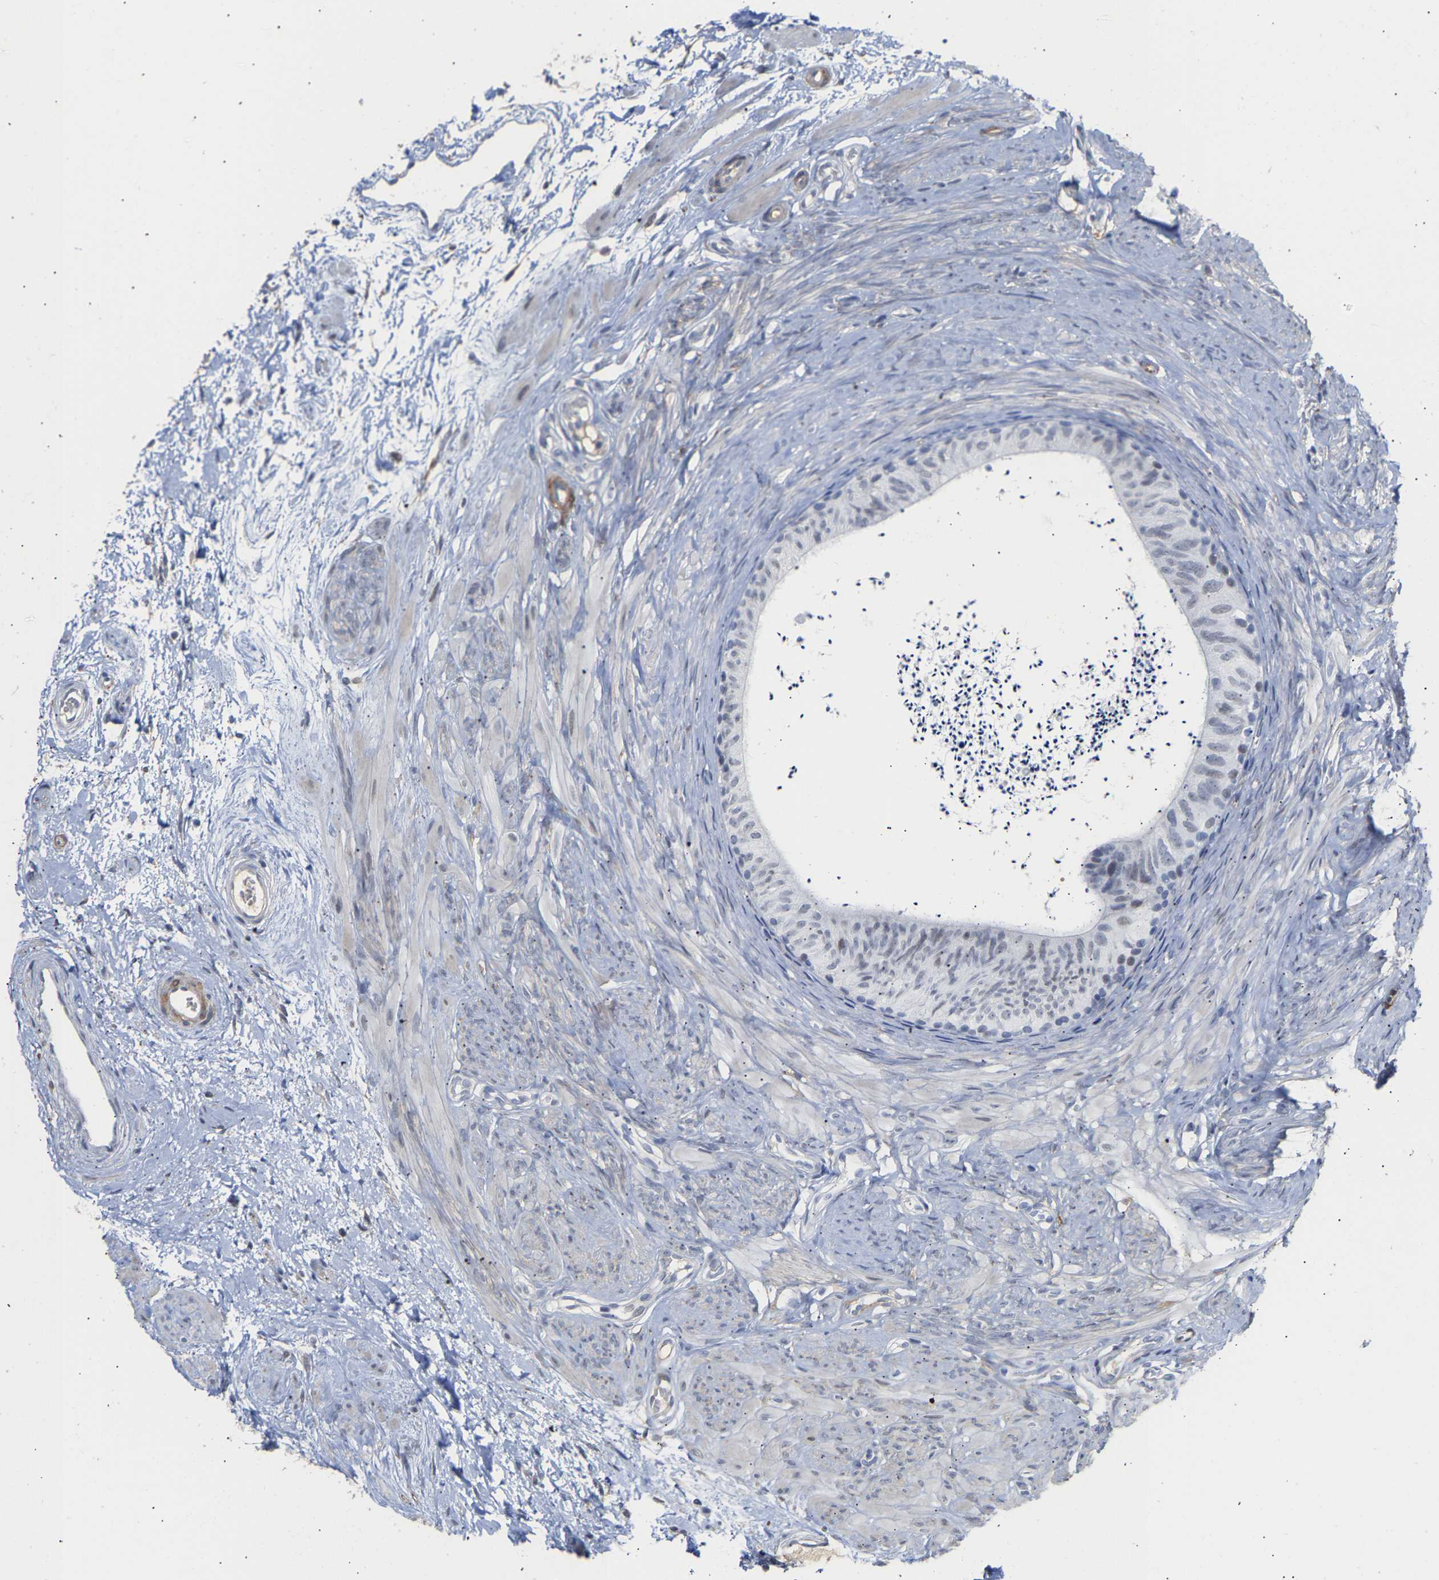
{"staining": {"intensity": "weak", "quantity": "<25%", "location": "nuclear"}, "tissue": "epididymis", "cell_type": "Glandular cells", "image_type": "normal", "snomed": [{"axis": "morphology", "description": "Normal tissue, NOS"}, {"axis": "topography", "description": "Epididymis"}], "caption": "Glandular cells show no significant staining in normal epididymis. (DAB immunohistochemistry, high magnification).", "gene": "AMPH", "patient": {"sex": "male", "age": 56}}